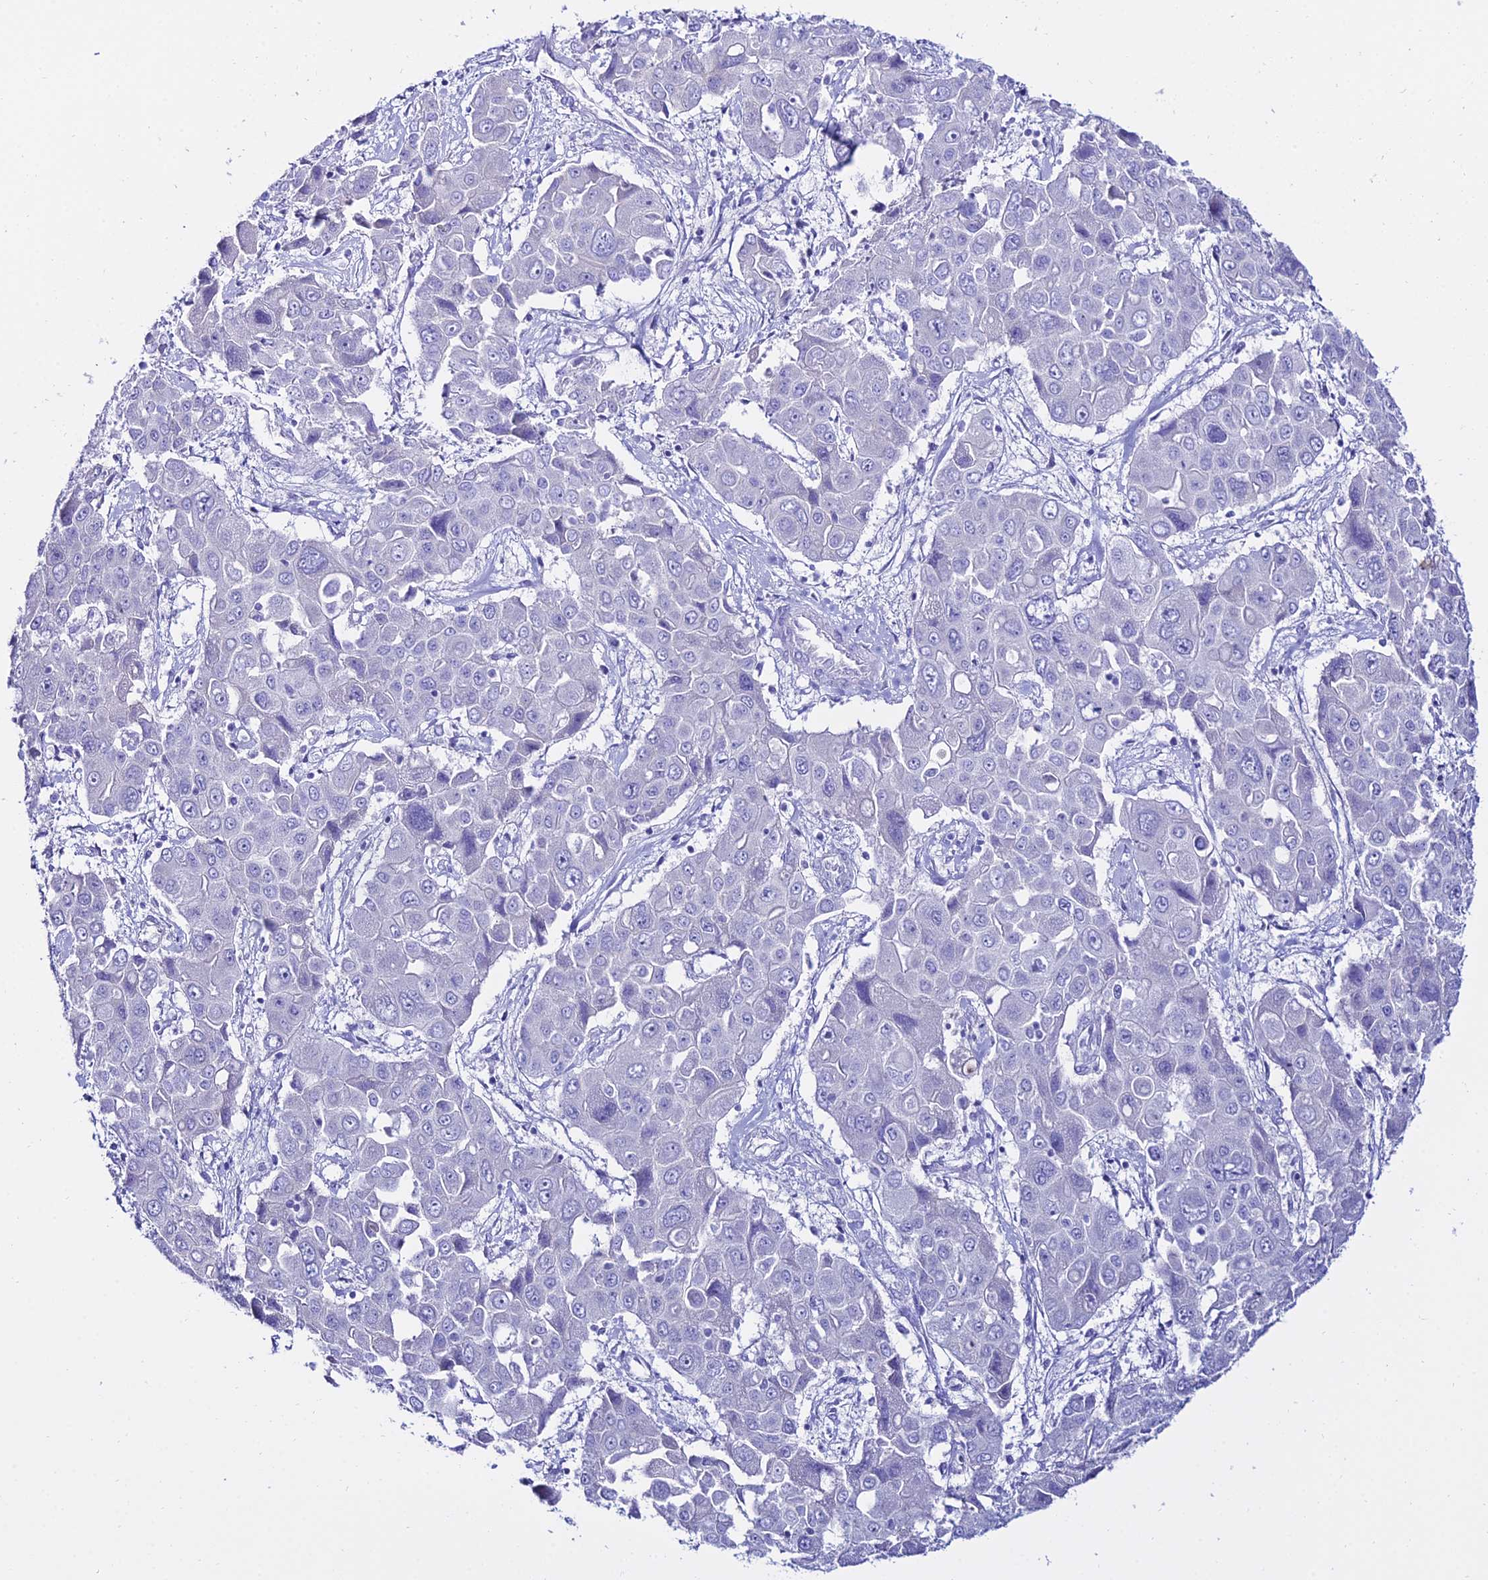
{"staining": {"intensity": "negative", "quantity": "none", "location": "none"}, "tissue": "liver cancer", "cell_type": "Tumor cells", "image_type": "cancer", "snomed": [{"axis": "morphology", "description": "Cholangiocarcinoma"}, {"axis": "topography", "description": "Liver"}], "caption": "Immunohistochemical staining of liver cholangiocarcinoma shows no significant positivity in tumor cells.", "gene": "OR4D5", "patient": {"sex": "male", "age": 67}}